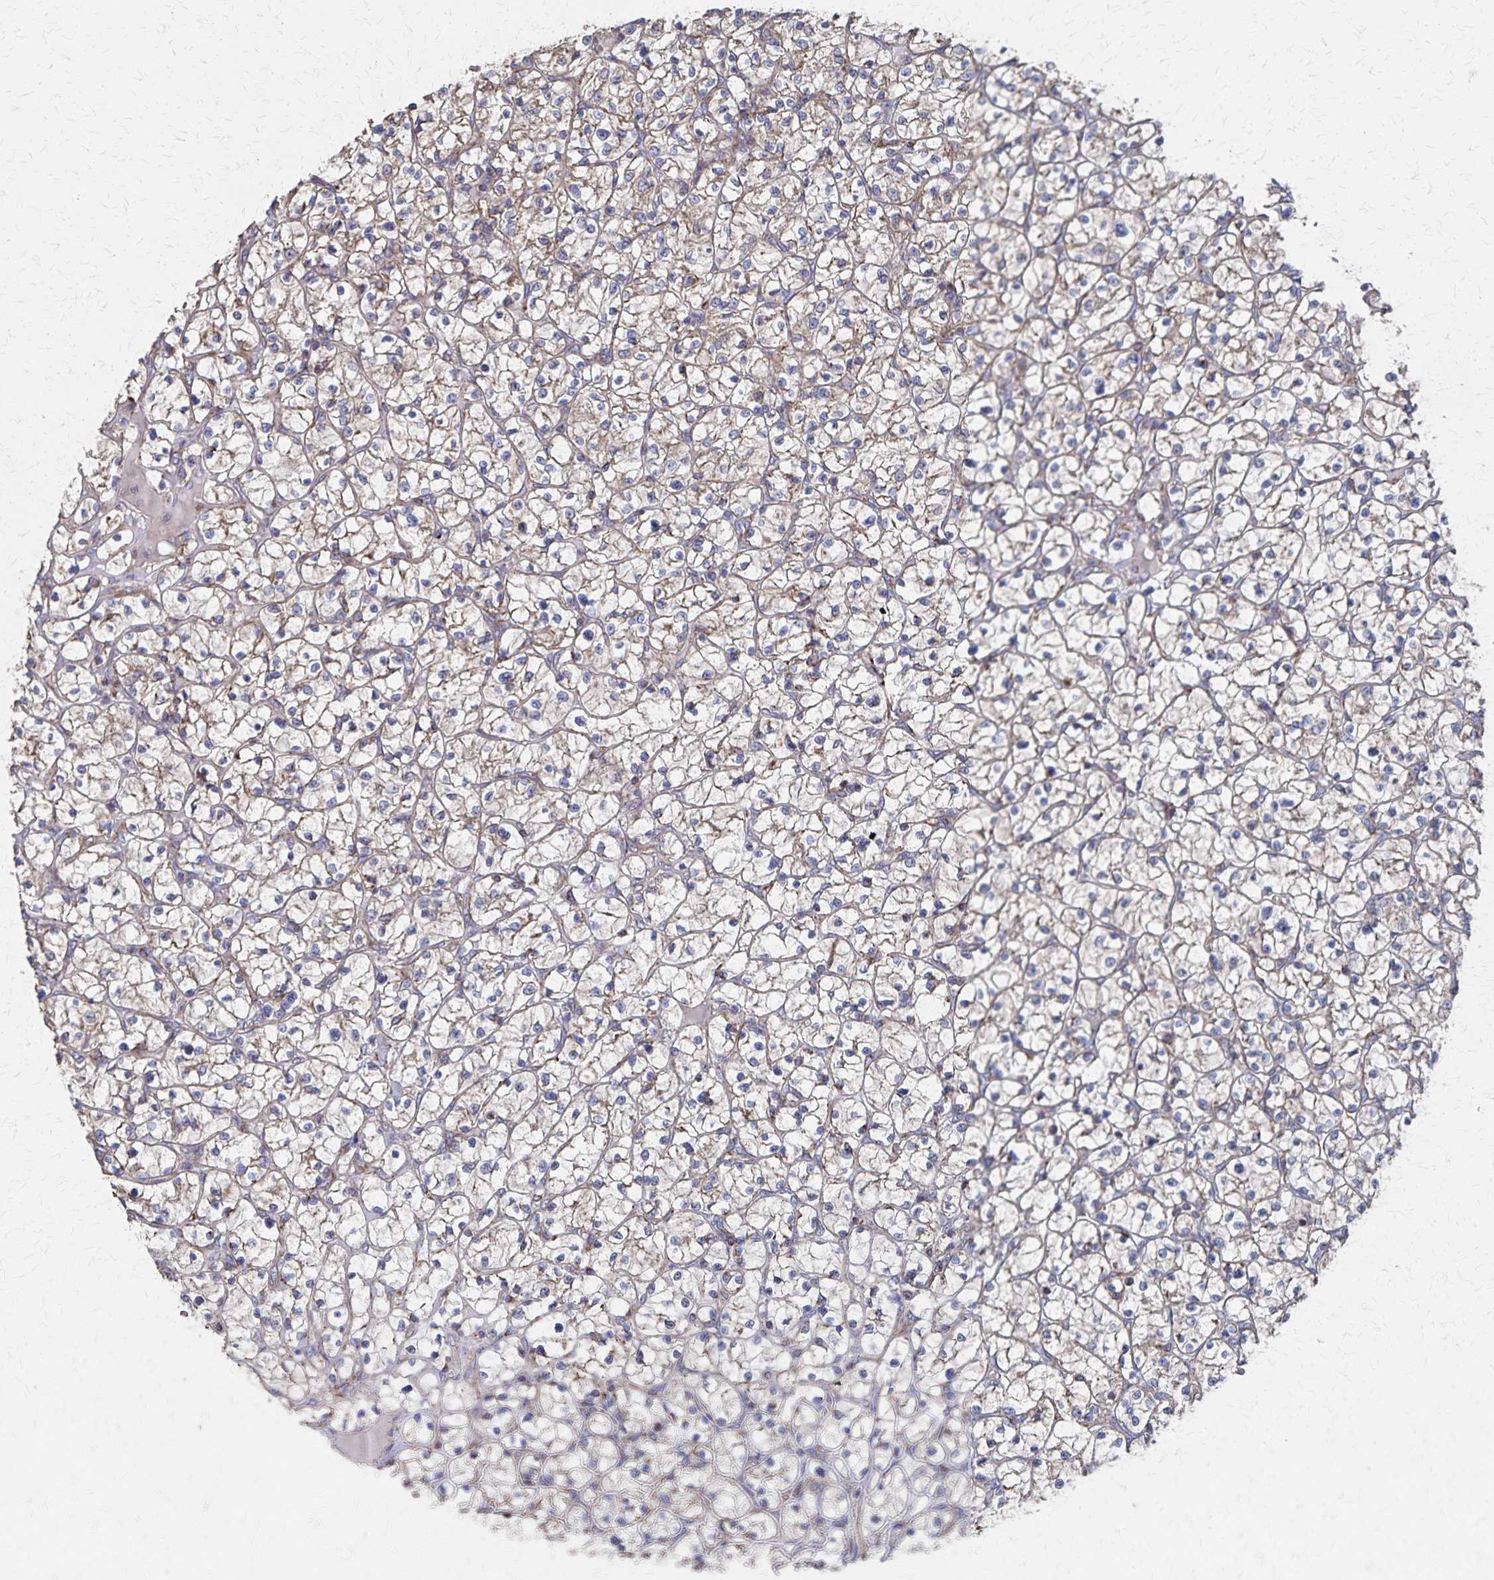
{"staining": {"intensity": "weak", "quantity": "25%-75%", "location": "cytoplasmic/membranous"}, "tissue": "renal cancer", "cell_type": "Tumor cells", "image_type": "cancer", "snomed": [{"axis": "morphology", "description": "Adenocarcinoma, NOS"}, {"axis": "topography", "description": "Kidney"}], "caption": "Renal cancer (adenocarcinoma) stained for a protein exhibits weak cytoplasmic/membranous positivity in tumor cells.", "gene": "PGAP2", "patient": {"sex": "female", "age": 64}}